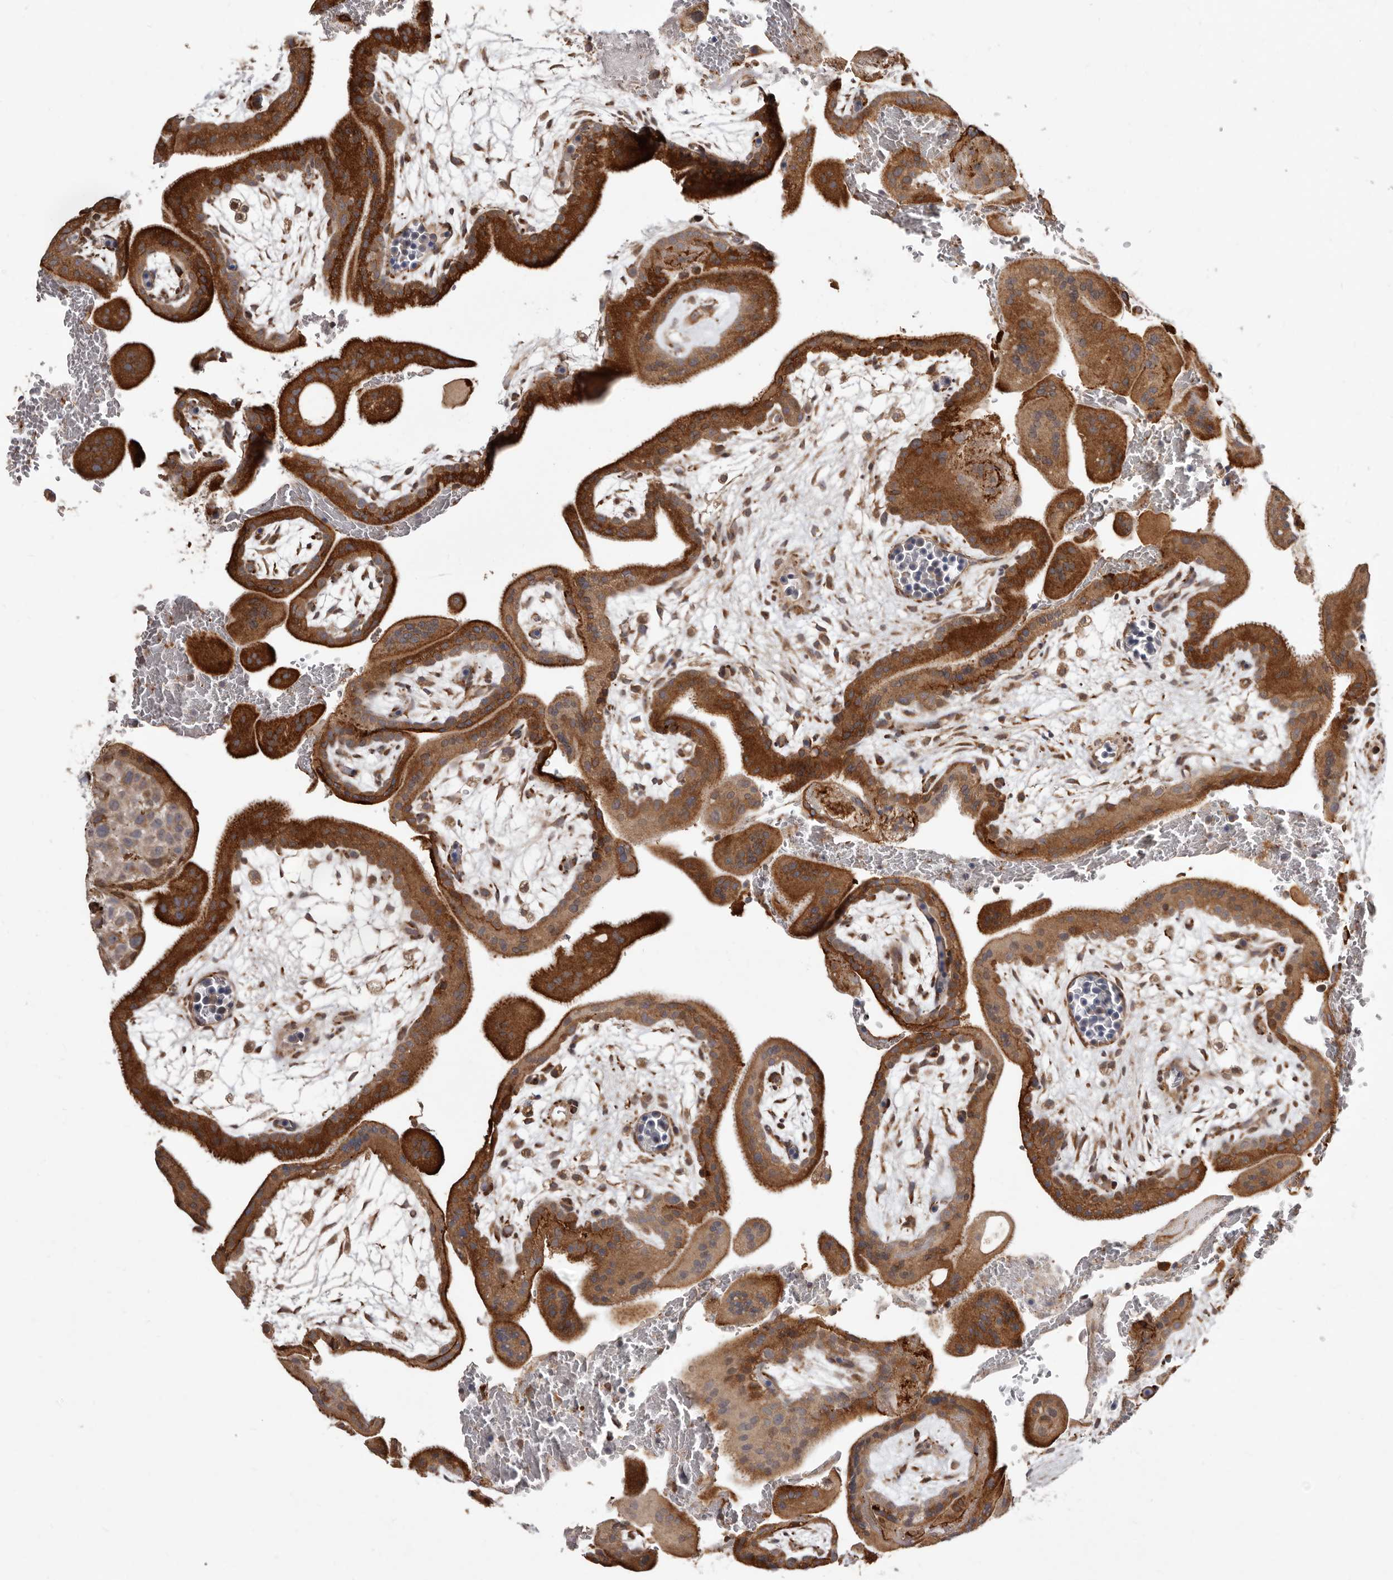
{"staining": {"intensity": "moderate", "quantity": ">75%", "location": "cytoplasmic/membranous"}, "tissue": "placenta", "cell_type": "Decidual cells", "image_type": "normal", "snomed": [{"axis": "morphology", "description": "Normal tissue, NOS"}, {"axis": "topography", "description": "Placenta"}], "caption": "Placenta stained with DAB IHC exhibits medium levels of moderate cytoplasmic/membranous staining in about >75% of decidual cells.", "gene": "RRM2B", "patient": {"sex": "female", "age": 35}}